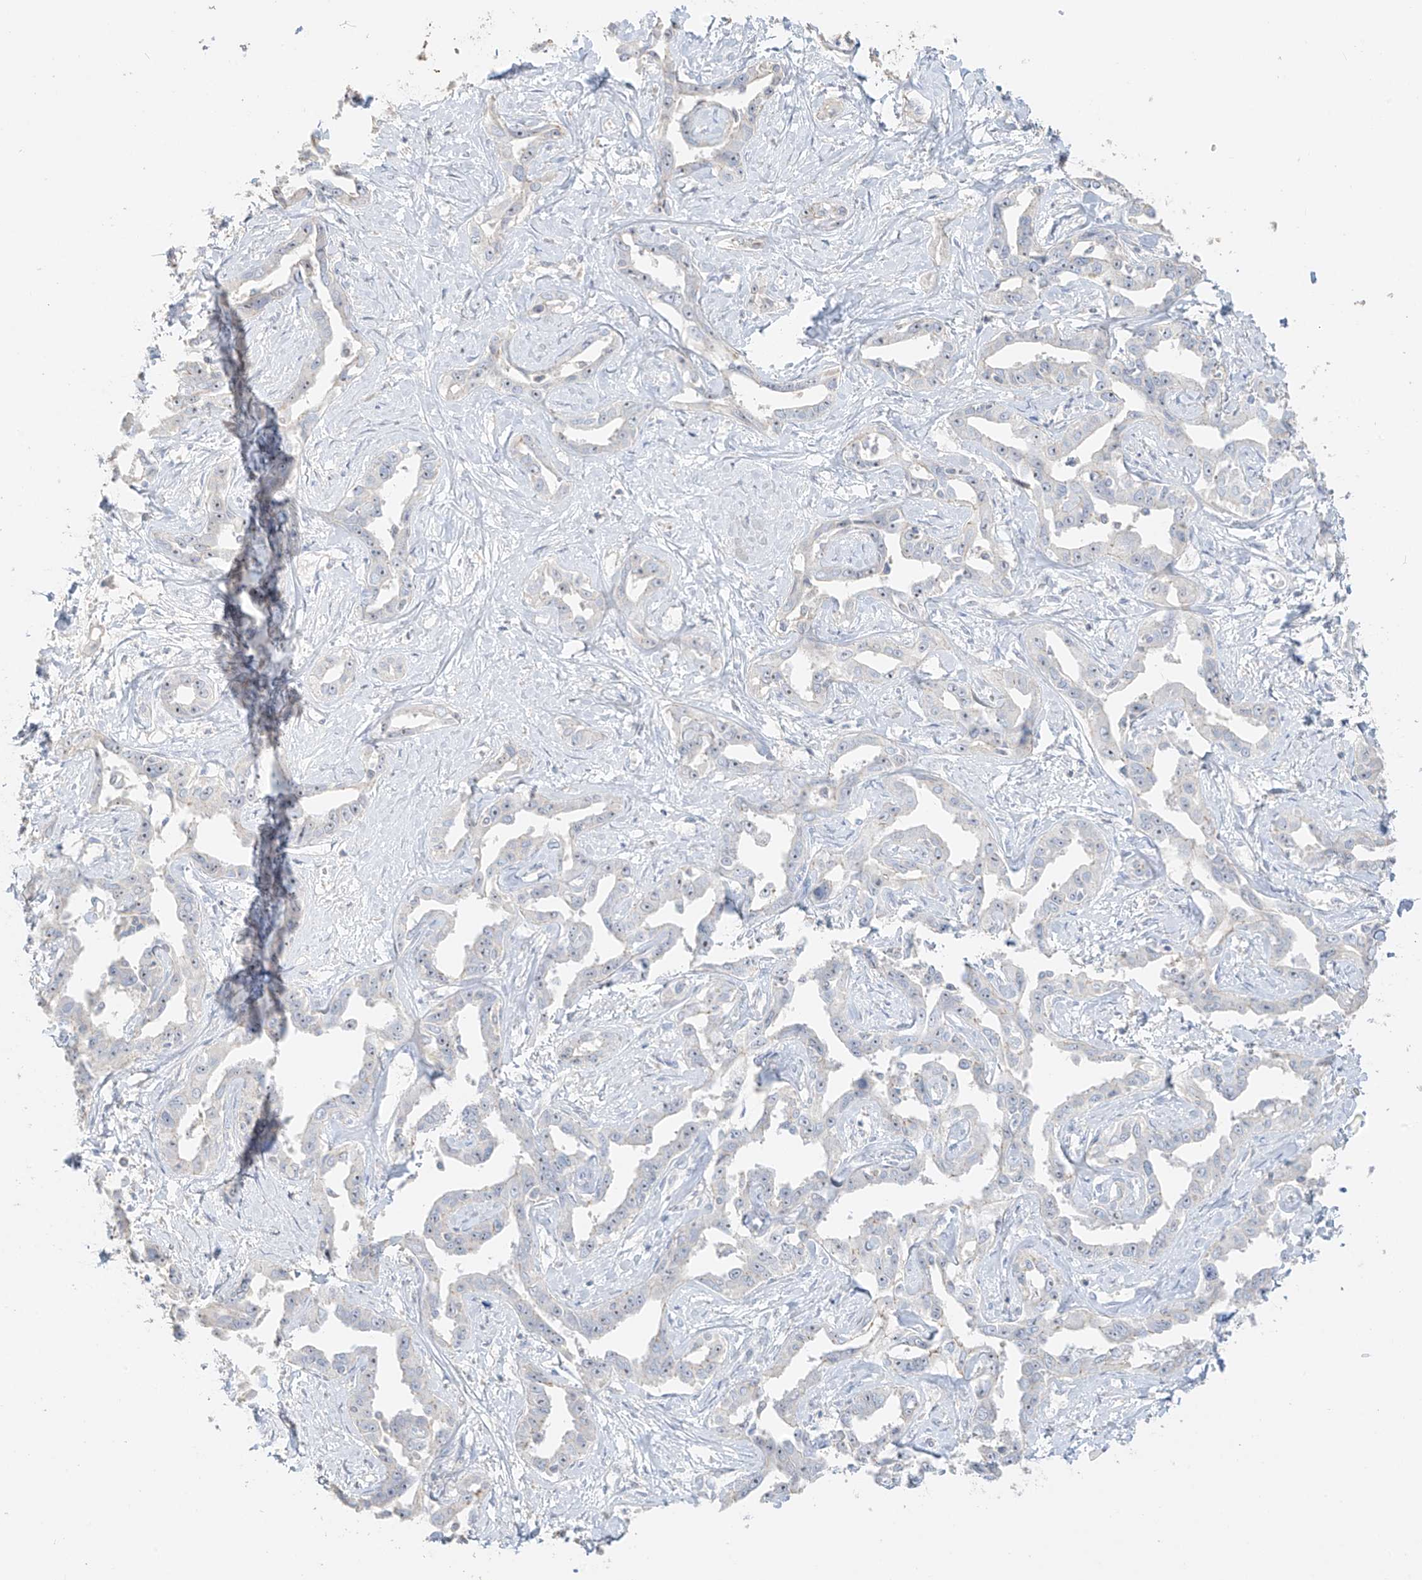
{"staining": {"intensity": "negative", "quantity": "none", "location": "none"}, "tissue": "liver cancer", "cell_type": "Tumor cells", "image_type": "cancer", "snomed": [{"axis": "morphology", "description": "Cholangiocarcinoma"}, {"axis": "topography", "description": "Liver"}], "caption": "IHC histopathology image of human cholangiocarcinoma (liver) stained for a protein (brown), which demonstrates no positivity in tumor cells.", "gene": "ZBTB41", "patient": {"sex": "male", "age": 59}}